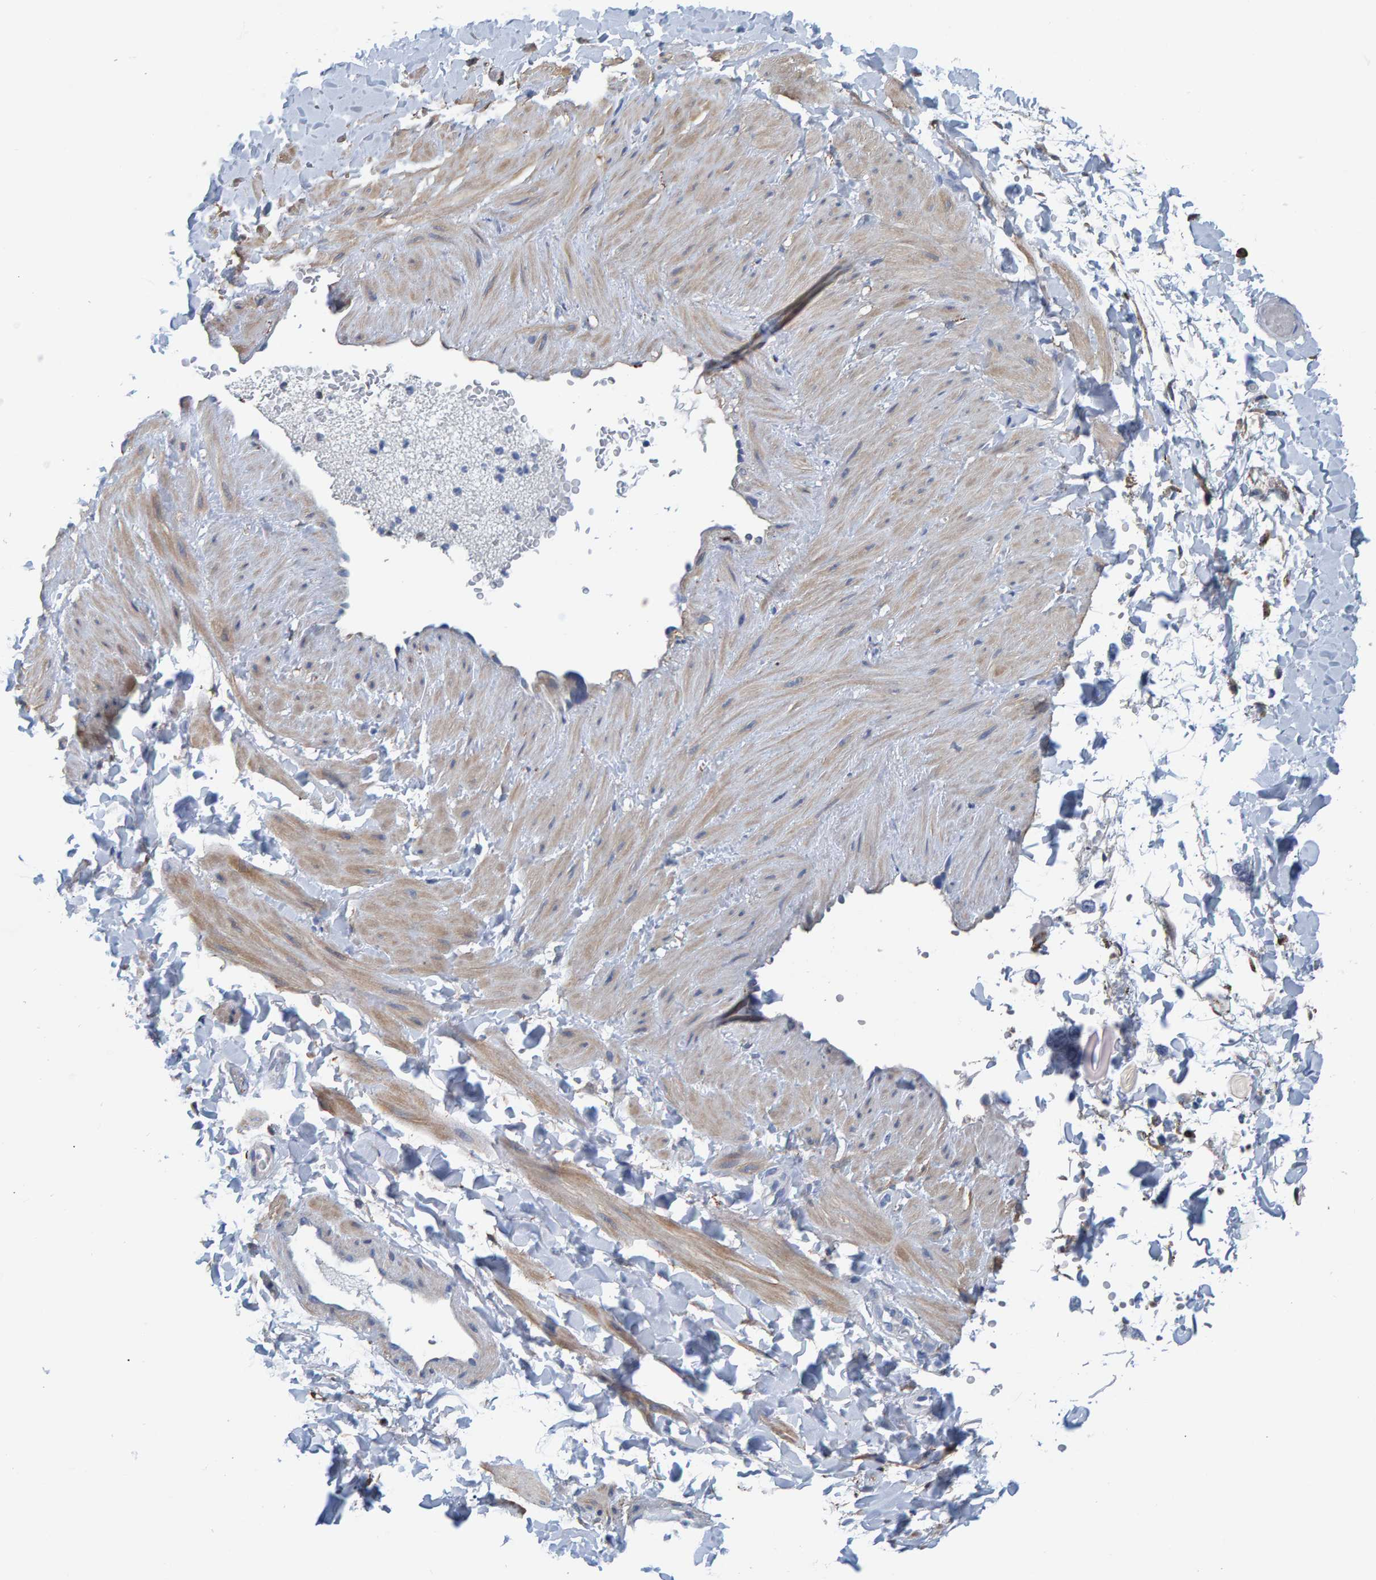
{"staining": {"intensity": "negative", "quantity": "none", "location": "none"}, "tissue": "adipose tissue", "cell_type": "Adipocytes", "image_type": "normal", "snomed": [{"axis": "morphology", "description": "Normal tissue, NOS"}, {"axis": "topography", "description": "Adipose tissue"}, {"axis": "topography", "description": "Vascular tissue"}, {"axis": "topography", "description": "Peripheral nerve tissue"}], "caption": "The immunohistochemistry (IHC) histopathology image has no significant expression in adipocytes of adipose tissue.", "gene": "IDO1", "patient": {"sex": "male", "age": 25}}